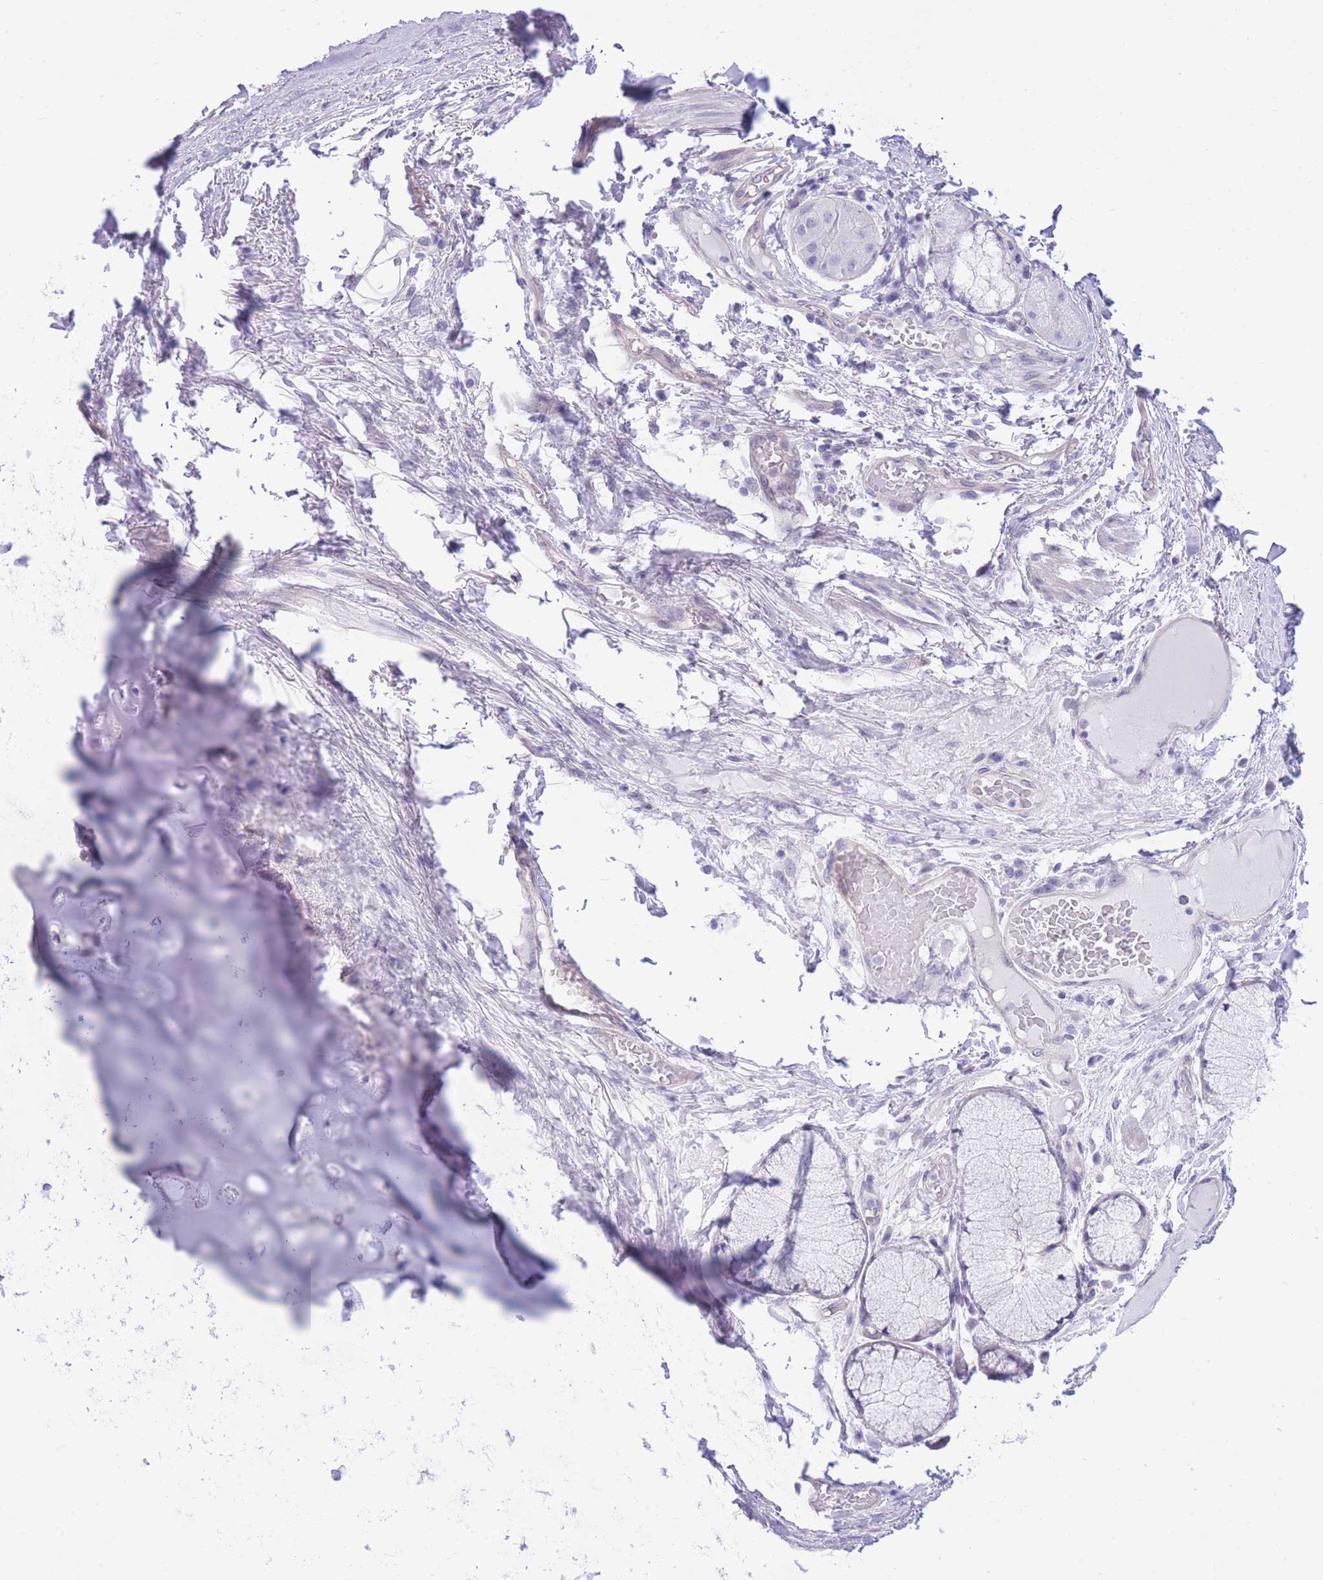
{"staining": {"intensity": "negative", "quantity": "none", "location": "none"}, "tissue": "adipose tissue", "cell_type": "Adipocytes", "image_type": "normal", "snomed": [{"axis": "morphology", "description": "Normal tissue, NOS"}, {"axis": "topography", "description": "Cartilage tissue"}, {"axis": "topography", "description": "Bronchus"}], "caption": "IHC photomicrograph of normal adipose tissue: human adipose tissue stained with DAB (3,3'-diaminobenzidine) demonstrates no significant protein expression in adipocytes. Nuclei are stained in blue.", "gene": "ZNF311", "patient": {"sex": "male", "age": 56}}